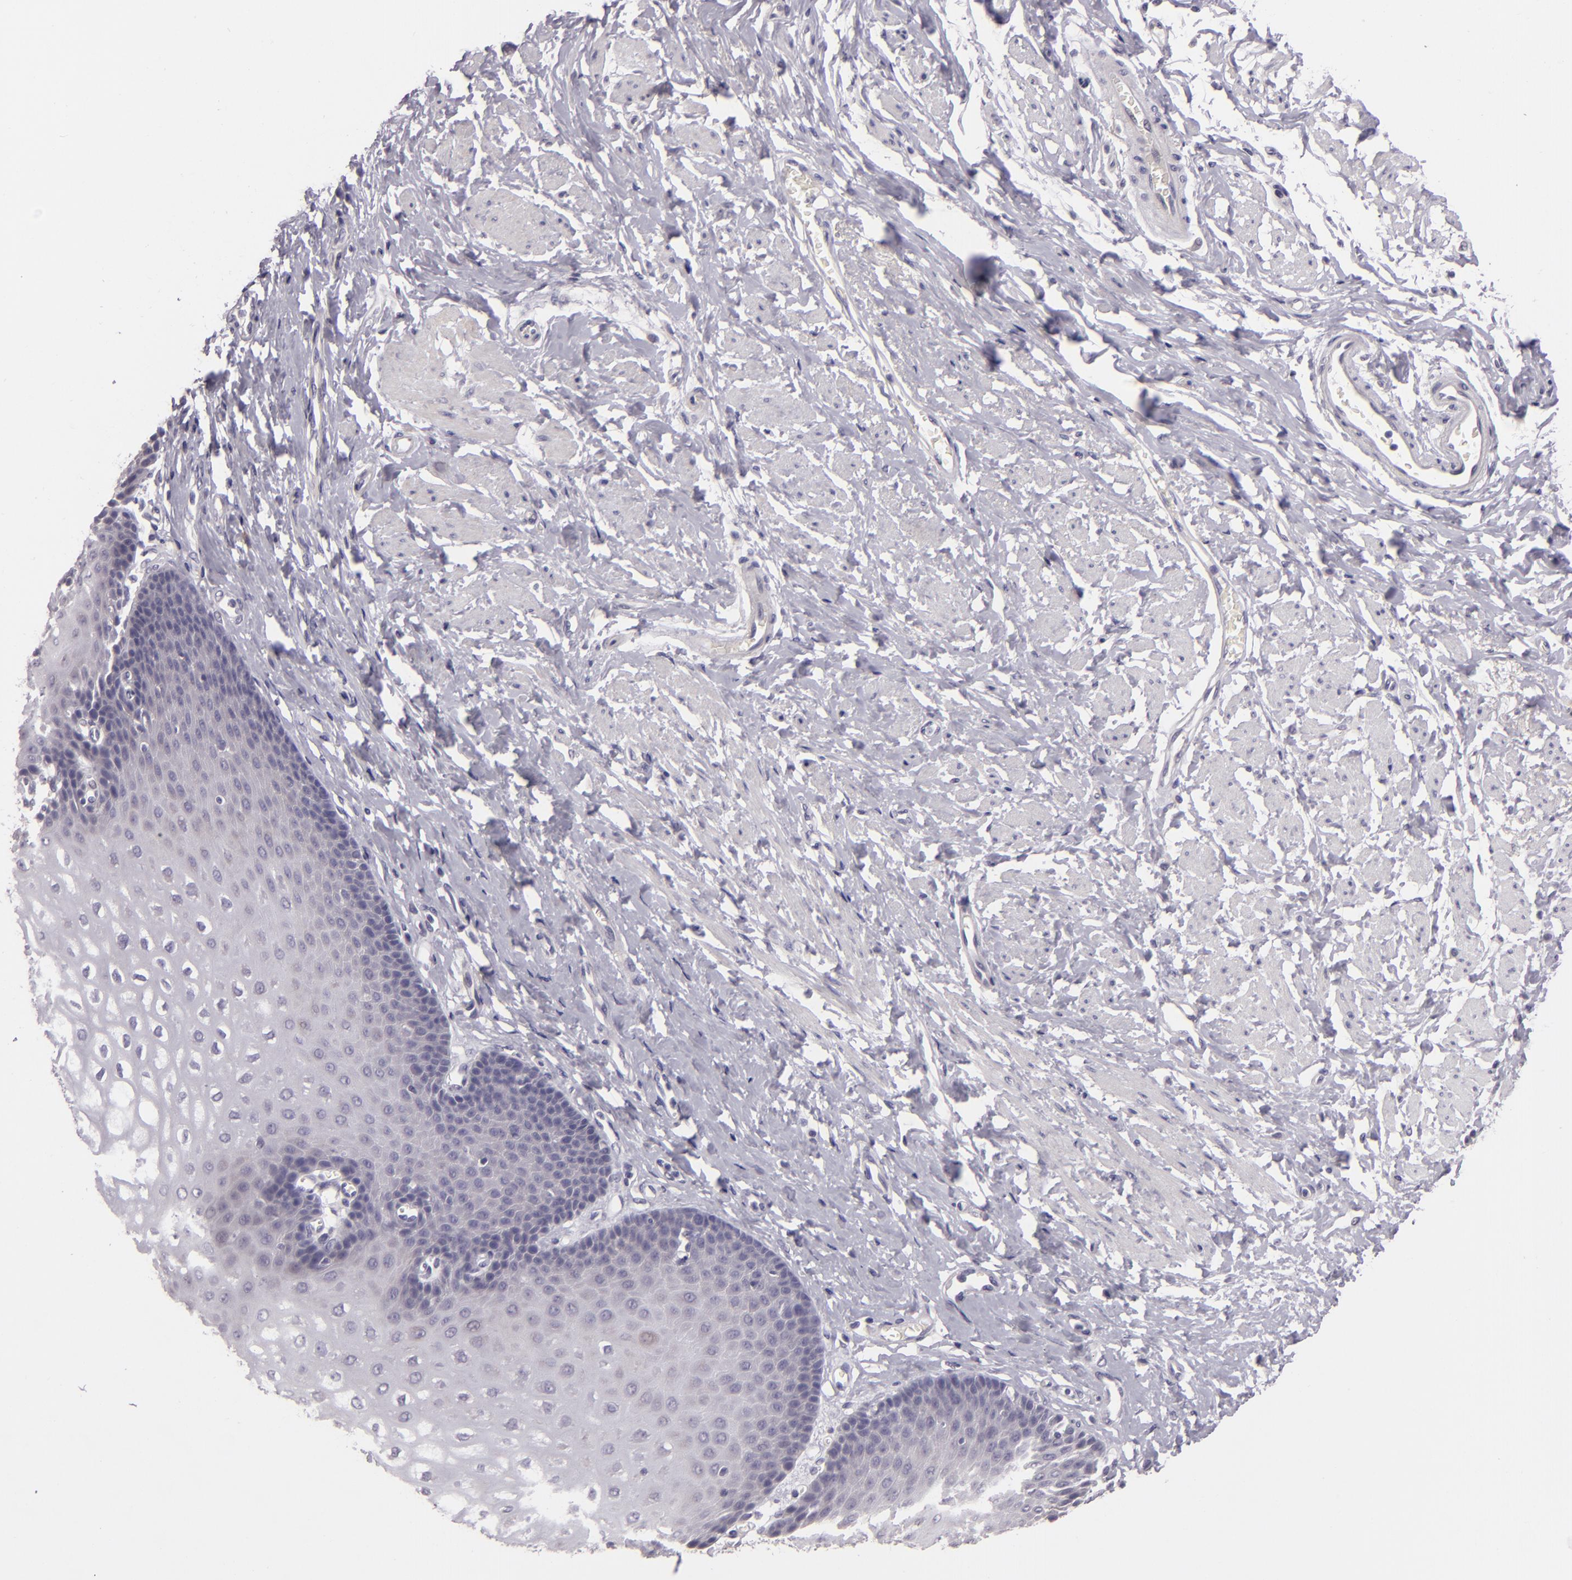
{"staining": {"intensity": "negative", "quantity": "none", "location": "none"}, "tissue": "esophagus", "cell_type": "Squamous epithelial cells", "image_type": "normal", "snomed": [{"axis": "morphology", "description": "Normal tissue, NOS"}, {"axis": "topography", "description": "Esophagus"}], "caption": "DAB immunohistochemical staining of benign human esophagus displays no significant positivity in squamous epithelial cells. (Stains: DAB IHC with hematoxylin counter stain, Microscopy: brightfield microscopy at high magnification).", "gene": "EGFL6", "patient": {"sex": "male", "age": 70}}